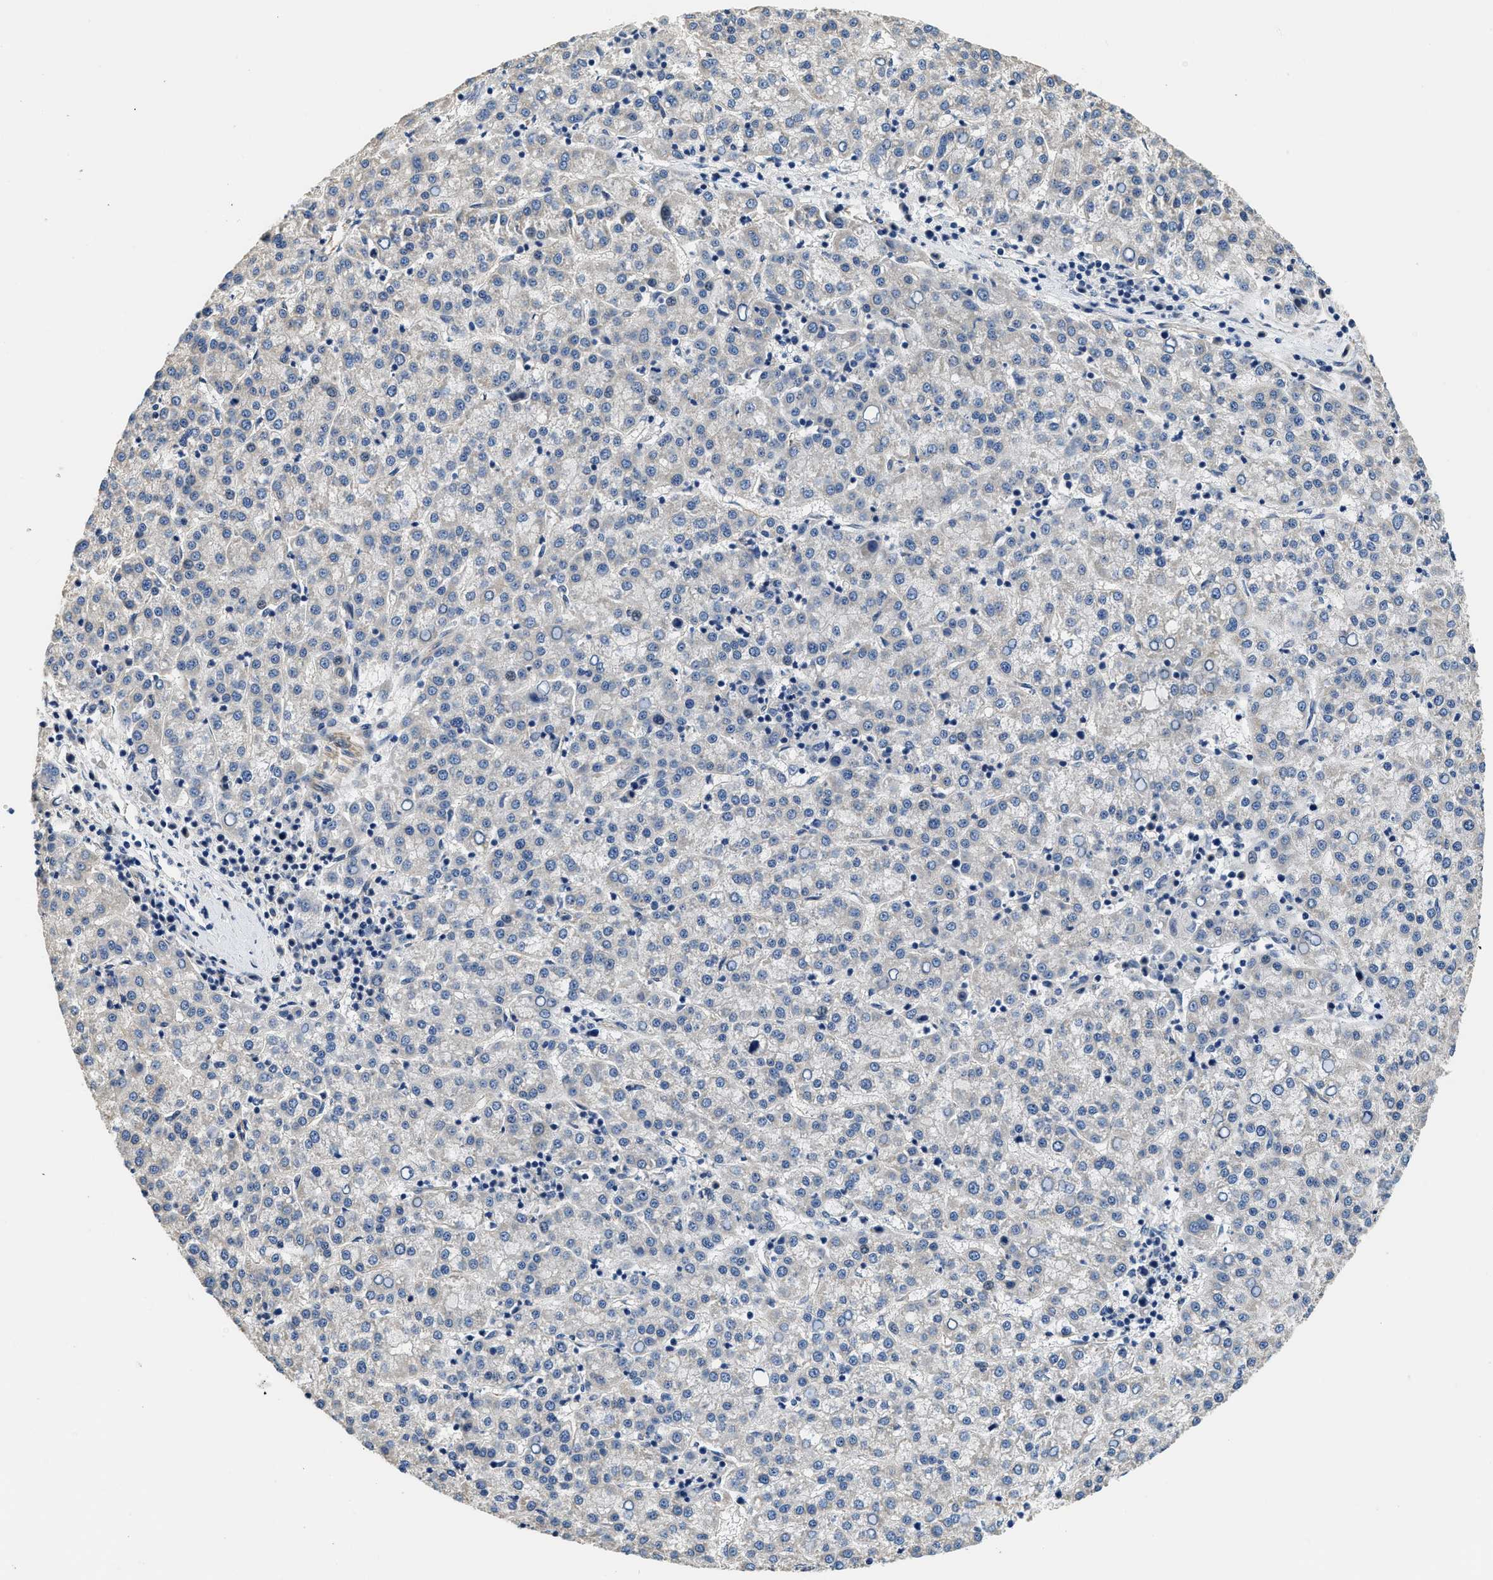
{"staining": {"intensity": "negative", "quantity": "none", "location": "none"}, "tissue": "liver cancer", "cell_type": "Tumor cells", "image_type": "cancer", "snomed": [{"axis": "morphology", "description": "Carcinoma, Hepatocellular, NOS"}, {"axis": "topography", "description": "Liver"}], "caption": "IHC image of liver cancer stained for a protein (brown), which exhibits no staining in tumor cells.", "gene": "CSDE1", "patient": {"sex": "female", "age": 58}}